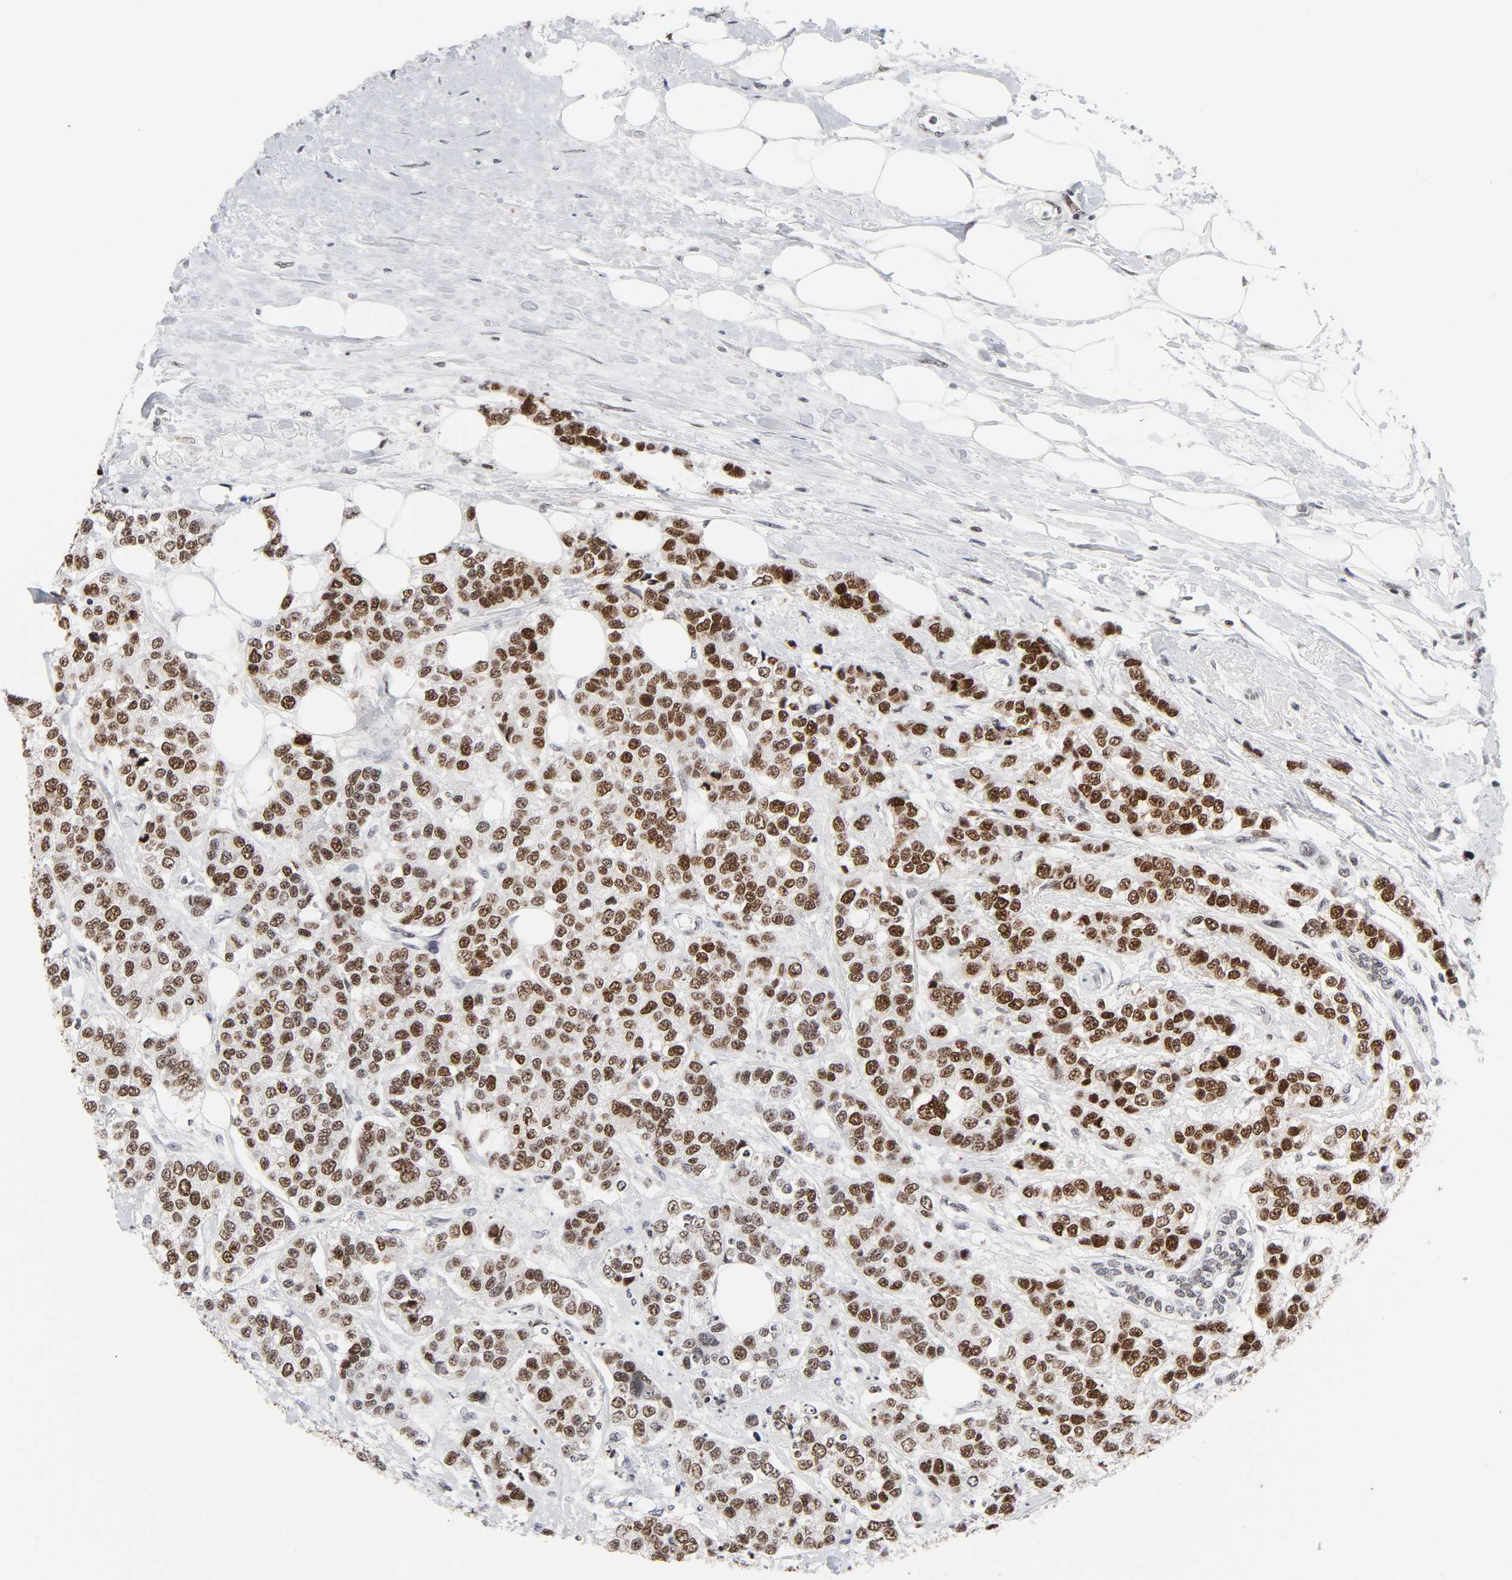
{"staining": {"intensity": "strong", "quantity": "25%-75%", "location": "nuclear"}, "tissue": "breast cancer", "cell_type": "Tumor cells", "image_type": "cancer", "snomed": [{"axis": "morphology", "description": "Duct carcinoma"}, {"axis": "topography", "description": "Breast"}], "caption": "Immunohistochemistry (IHC) image of invasive ductal carcinoma (breast) stained for a protein (brown), which reveals high levels of strong nuclear staining in approximately 25%-75% of tumor cells.", "gene": "RFC4", "patient": {"sex": "female", "age": 51}}